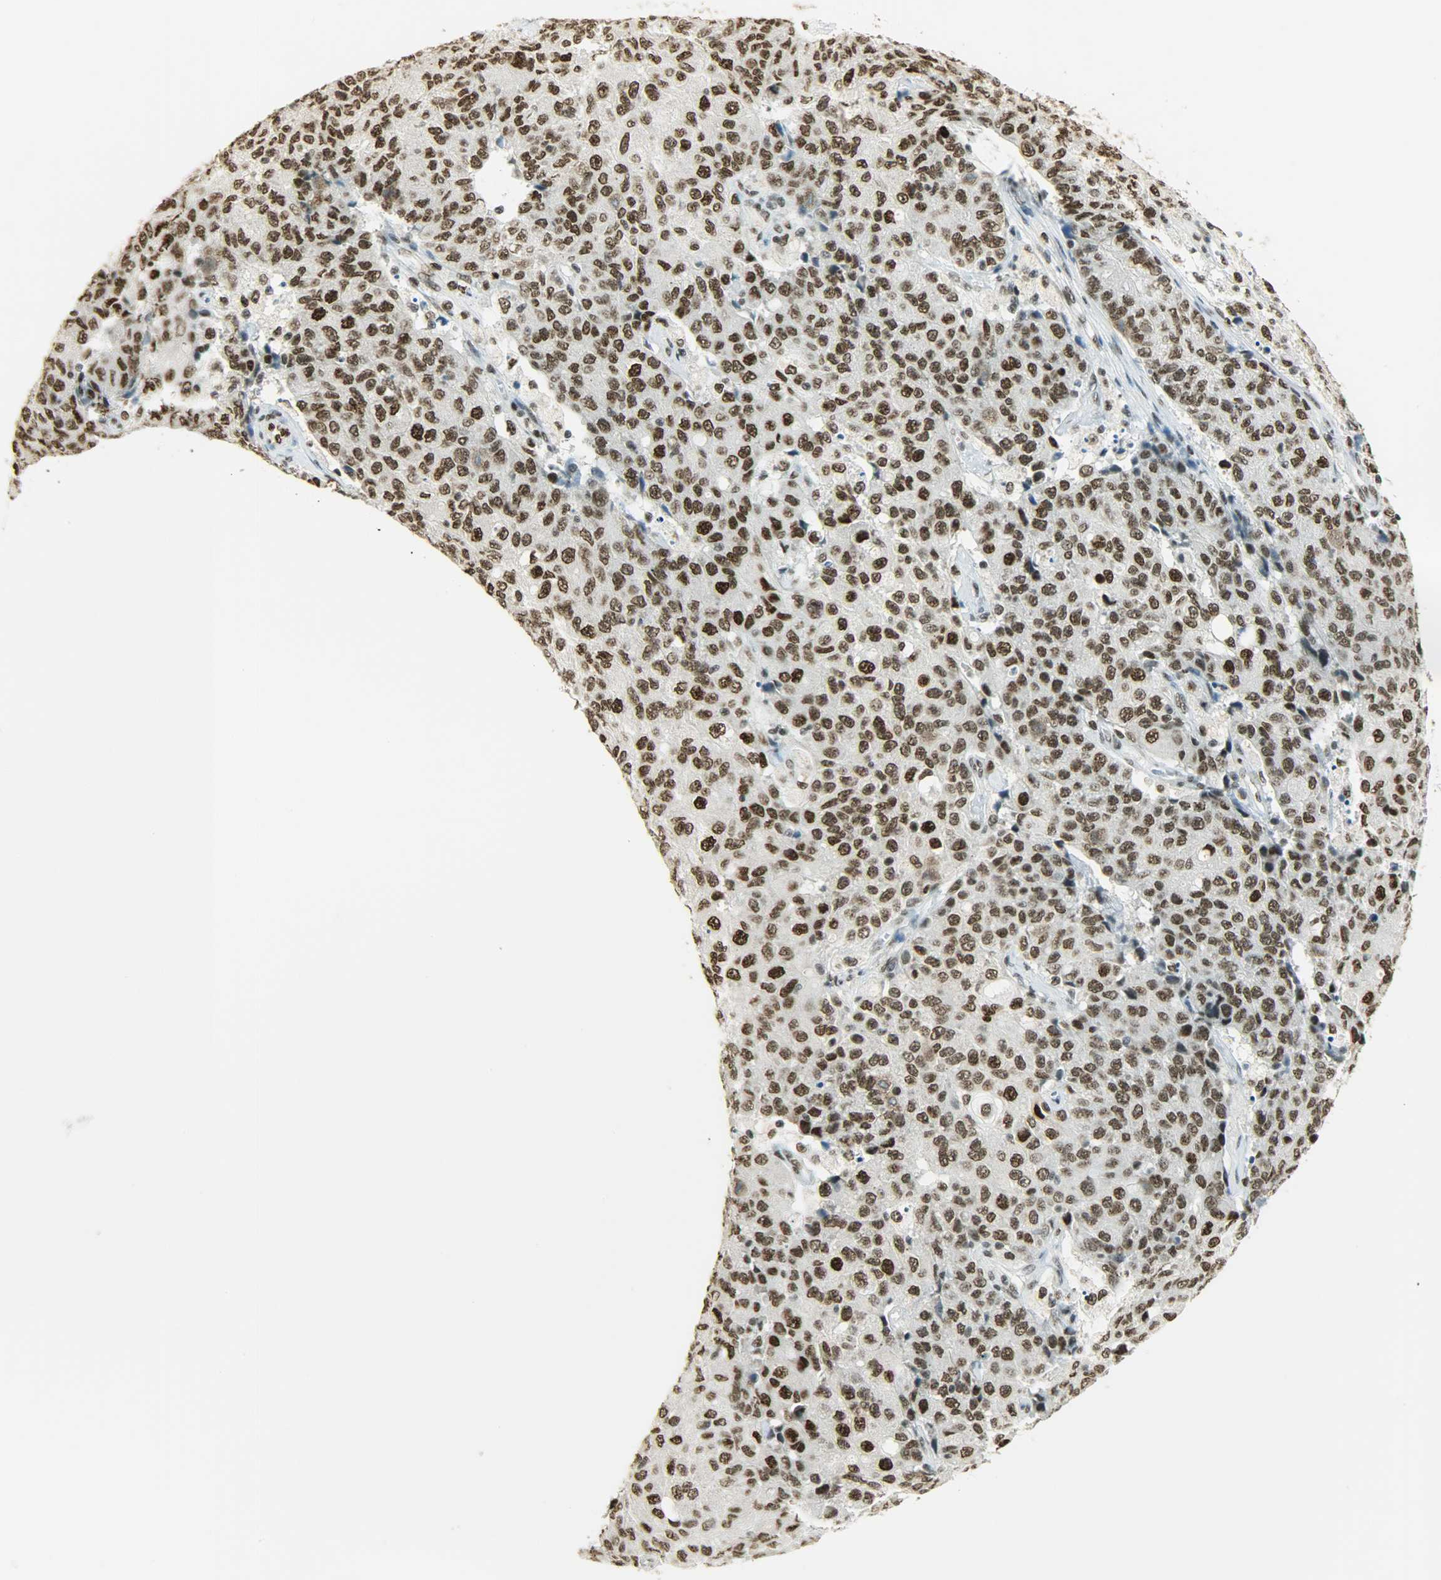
{"staining": {"intensity": "strong", "quantity": ">75%", "location": "nuclear"}, "tissue": "ovarian cancer", "cell_type": "Tumor cells", "image_type": "cancer", "snomed": [{"axis": "morphology", "description": "Carcinoma, endometroid"}, {"axis": "topography", "description": "Ovary"}], "caption": "An image showing strong nuclear positivity in approximately >75% of tumor cells in endometroid carcinoma (ovarian), as visualized by brown immunohistochemical staining.", "gene": "MYEF2", "patient": {"sex": "female", "age": 42}}